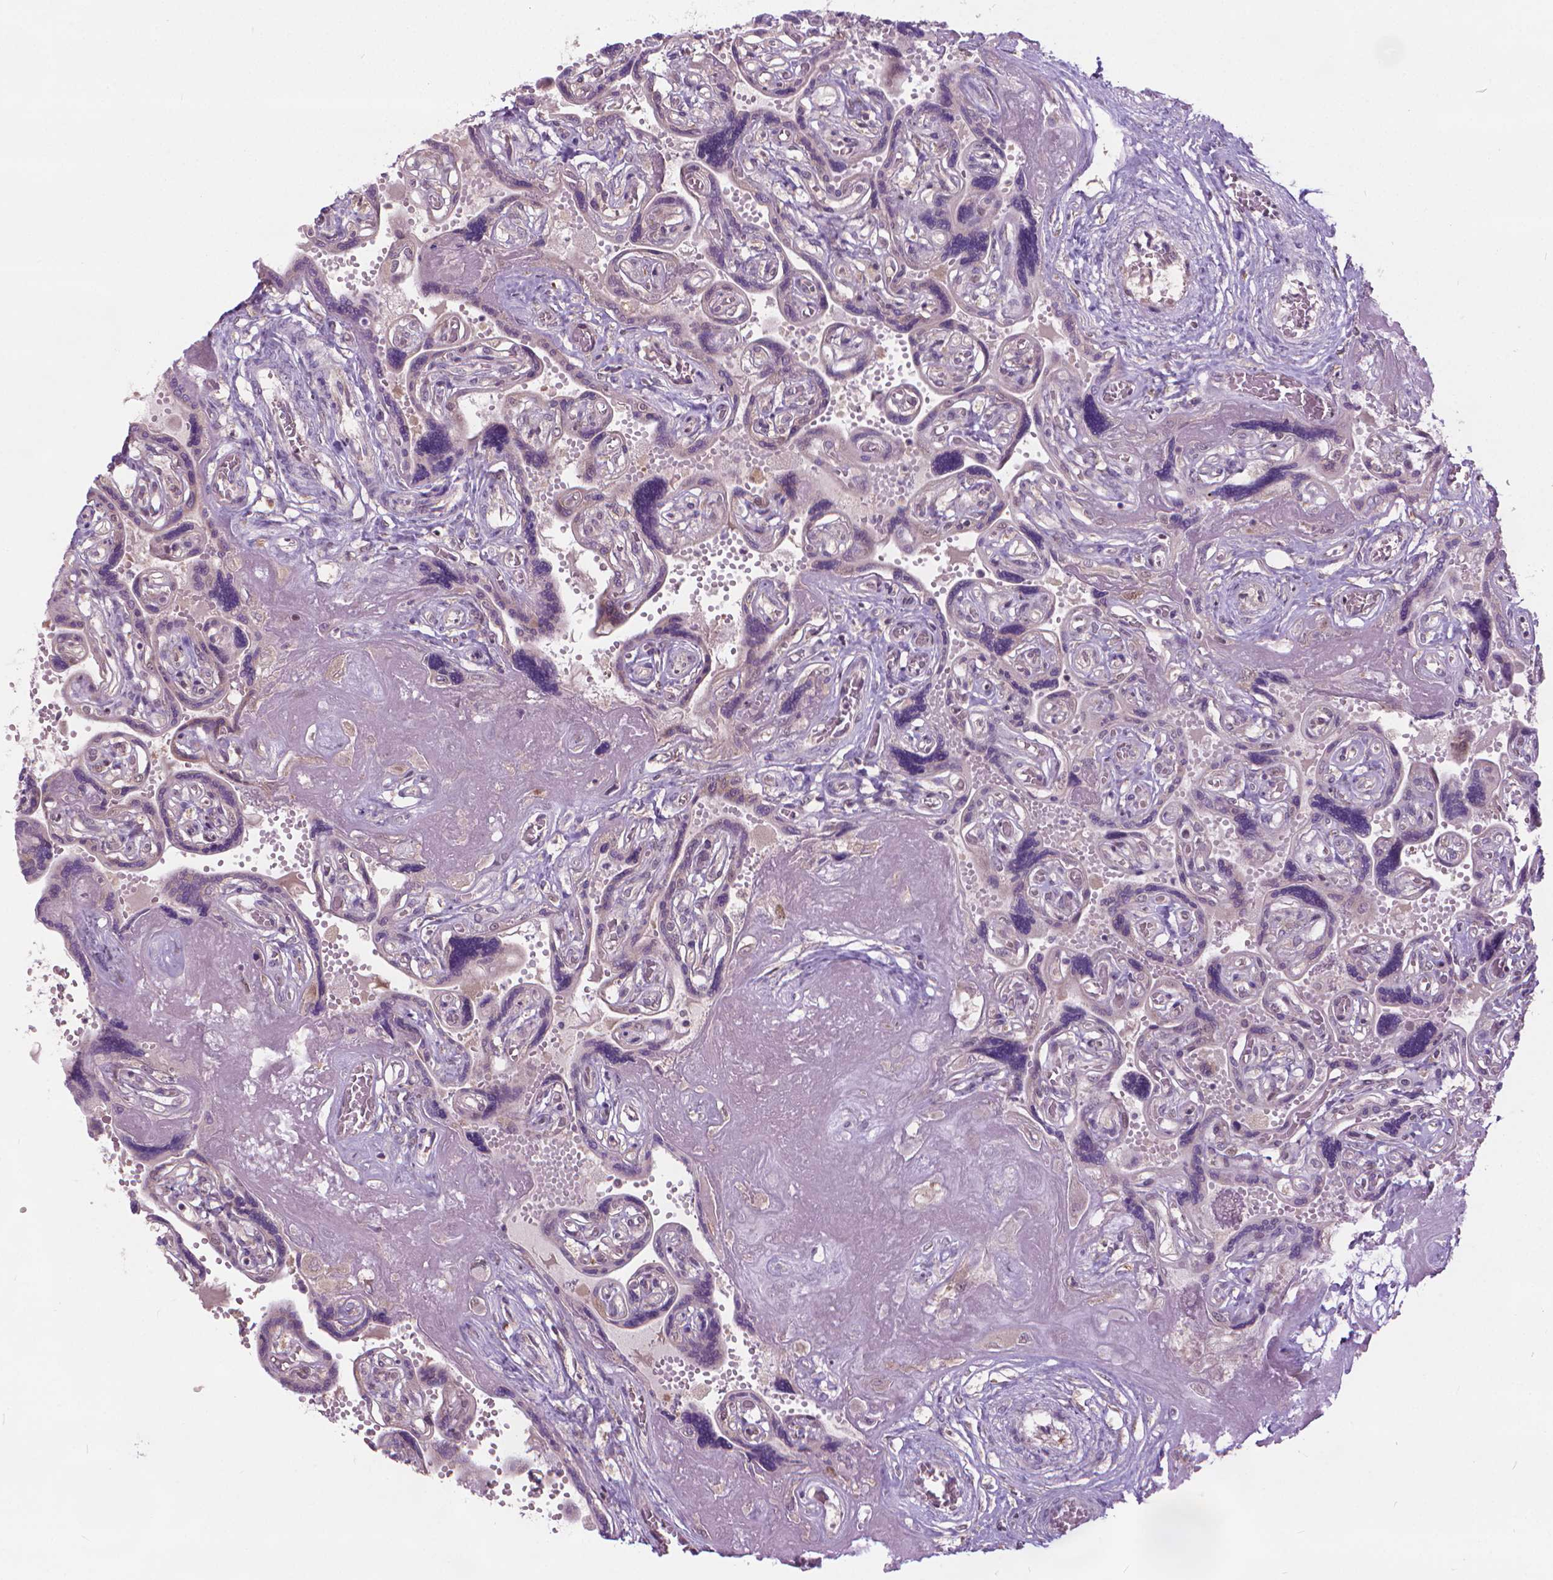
{"staining": {"intensity": "negative", "quantity": "none", "location": "none"}, "tissue": "placenta", "cell_type": "Decidual cells", "image_type": "normal", "snomed": [{"axis": "morphology", "description": "Normal tissue, NOS"}, {"axis": "topography", "description": "Placenta"}], "caption": "There is no significant positivity in decidual cells of placenta. Nuclei are stained in blue.", "gene": "NUDT1", "patient": {"sex": "female", "age": 32}}